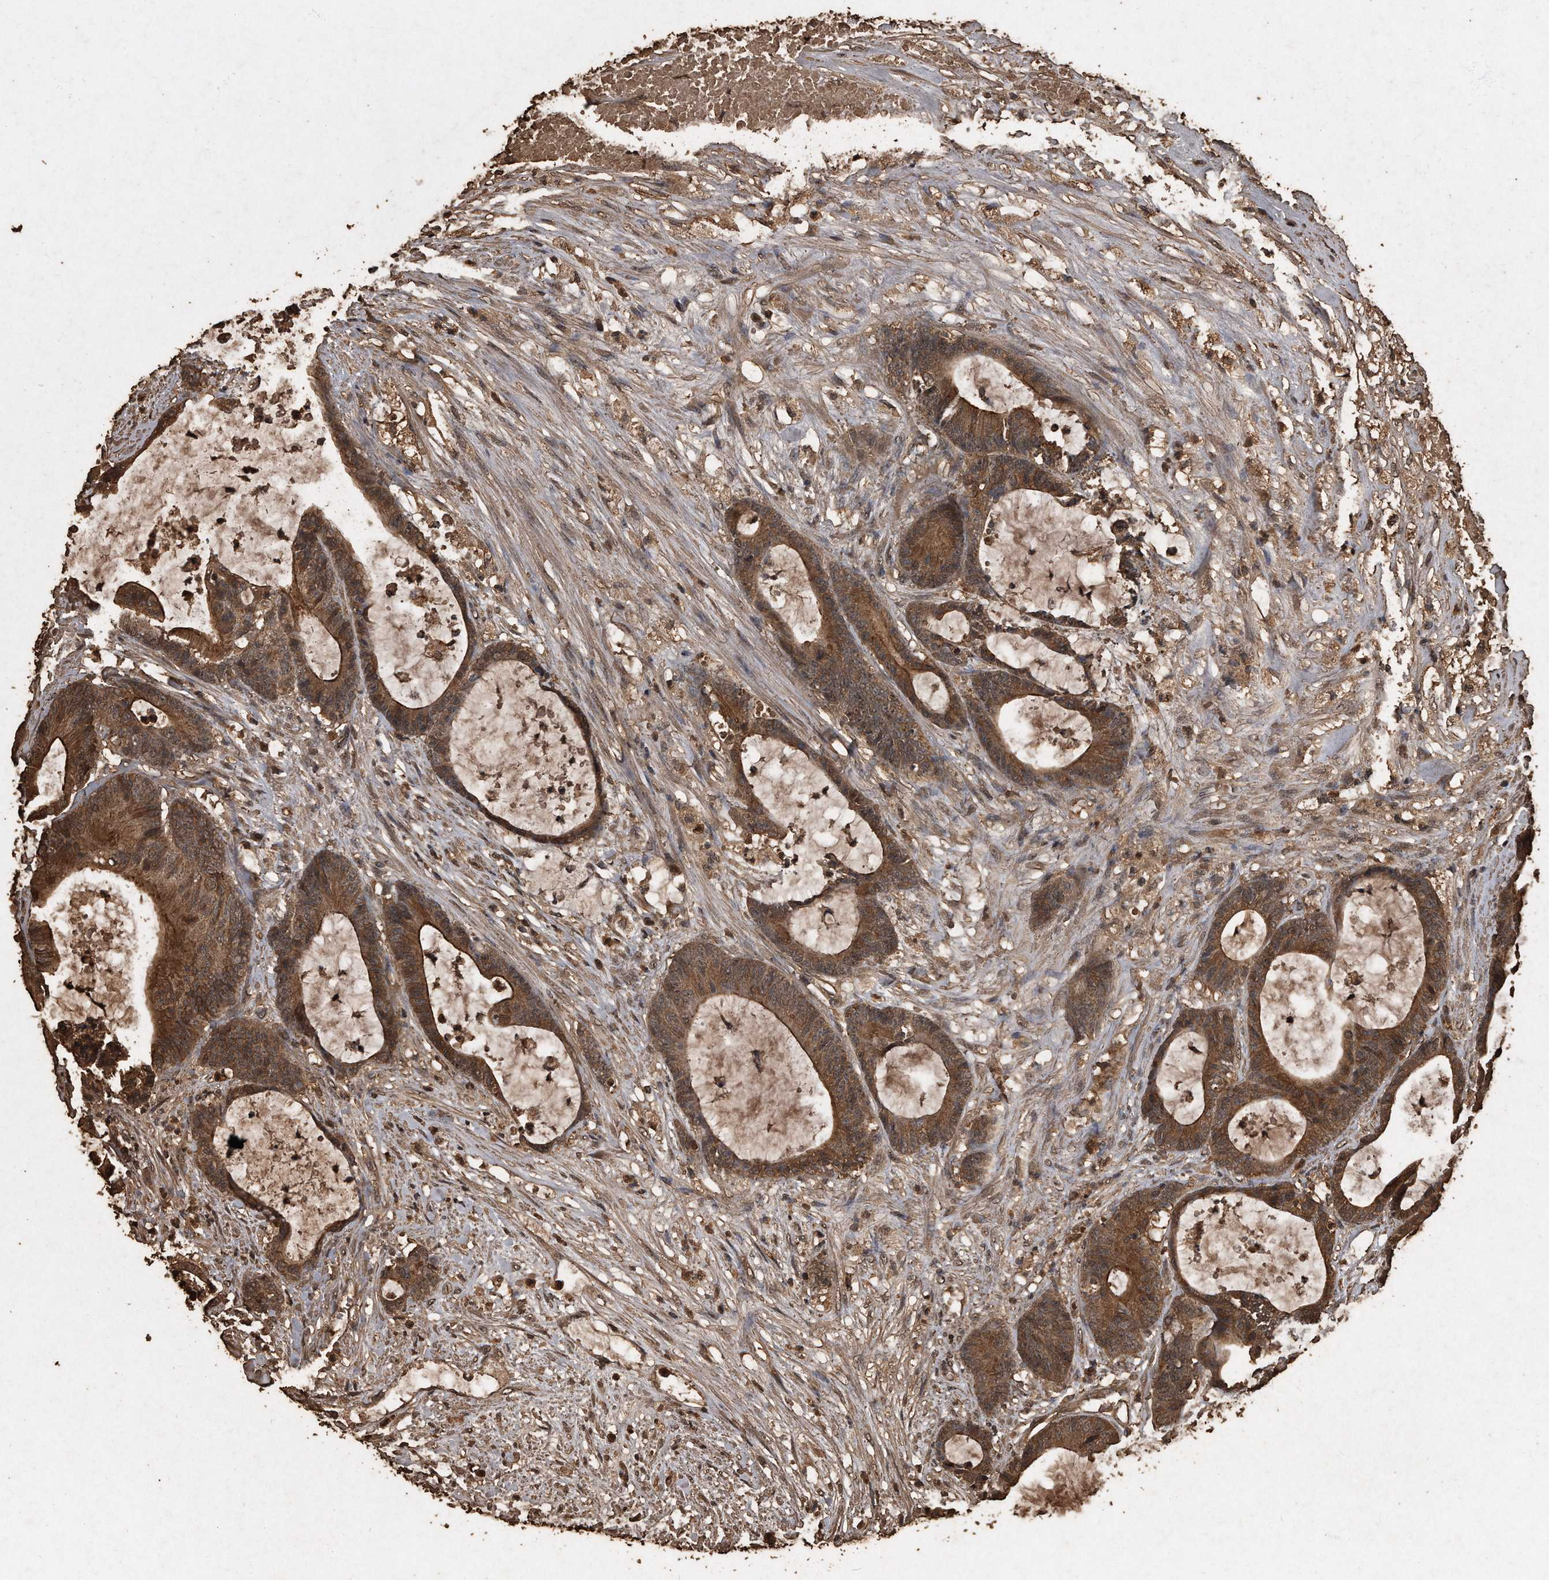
{"staining": {"intensity": "moderate", "quantity": ">75%", "location": "cytoplasmic/membranous"}, "tissue": "colorectal cancer", "cell_type": "Tumor cells", "image_type": "cancer", "snomed": [{"axis": "morphology", "description": "Adenocarcinoma, NOS"}, {"axis": "topography", "description": "Colon"}], "caption": "An IHC micrograph of neoplastic tissue is shown. Protein staining in brown shows moderate cytoplasmic/membranous positivity in colorectal adenocarcinoma within tumor cells.", "gene": "CFLAR", "patient": {"sex": "female", "age": 84}}